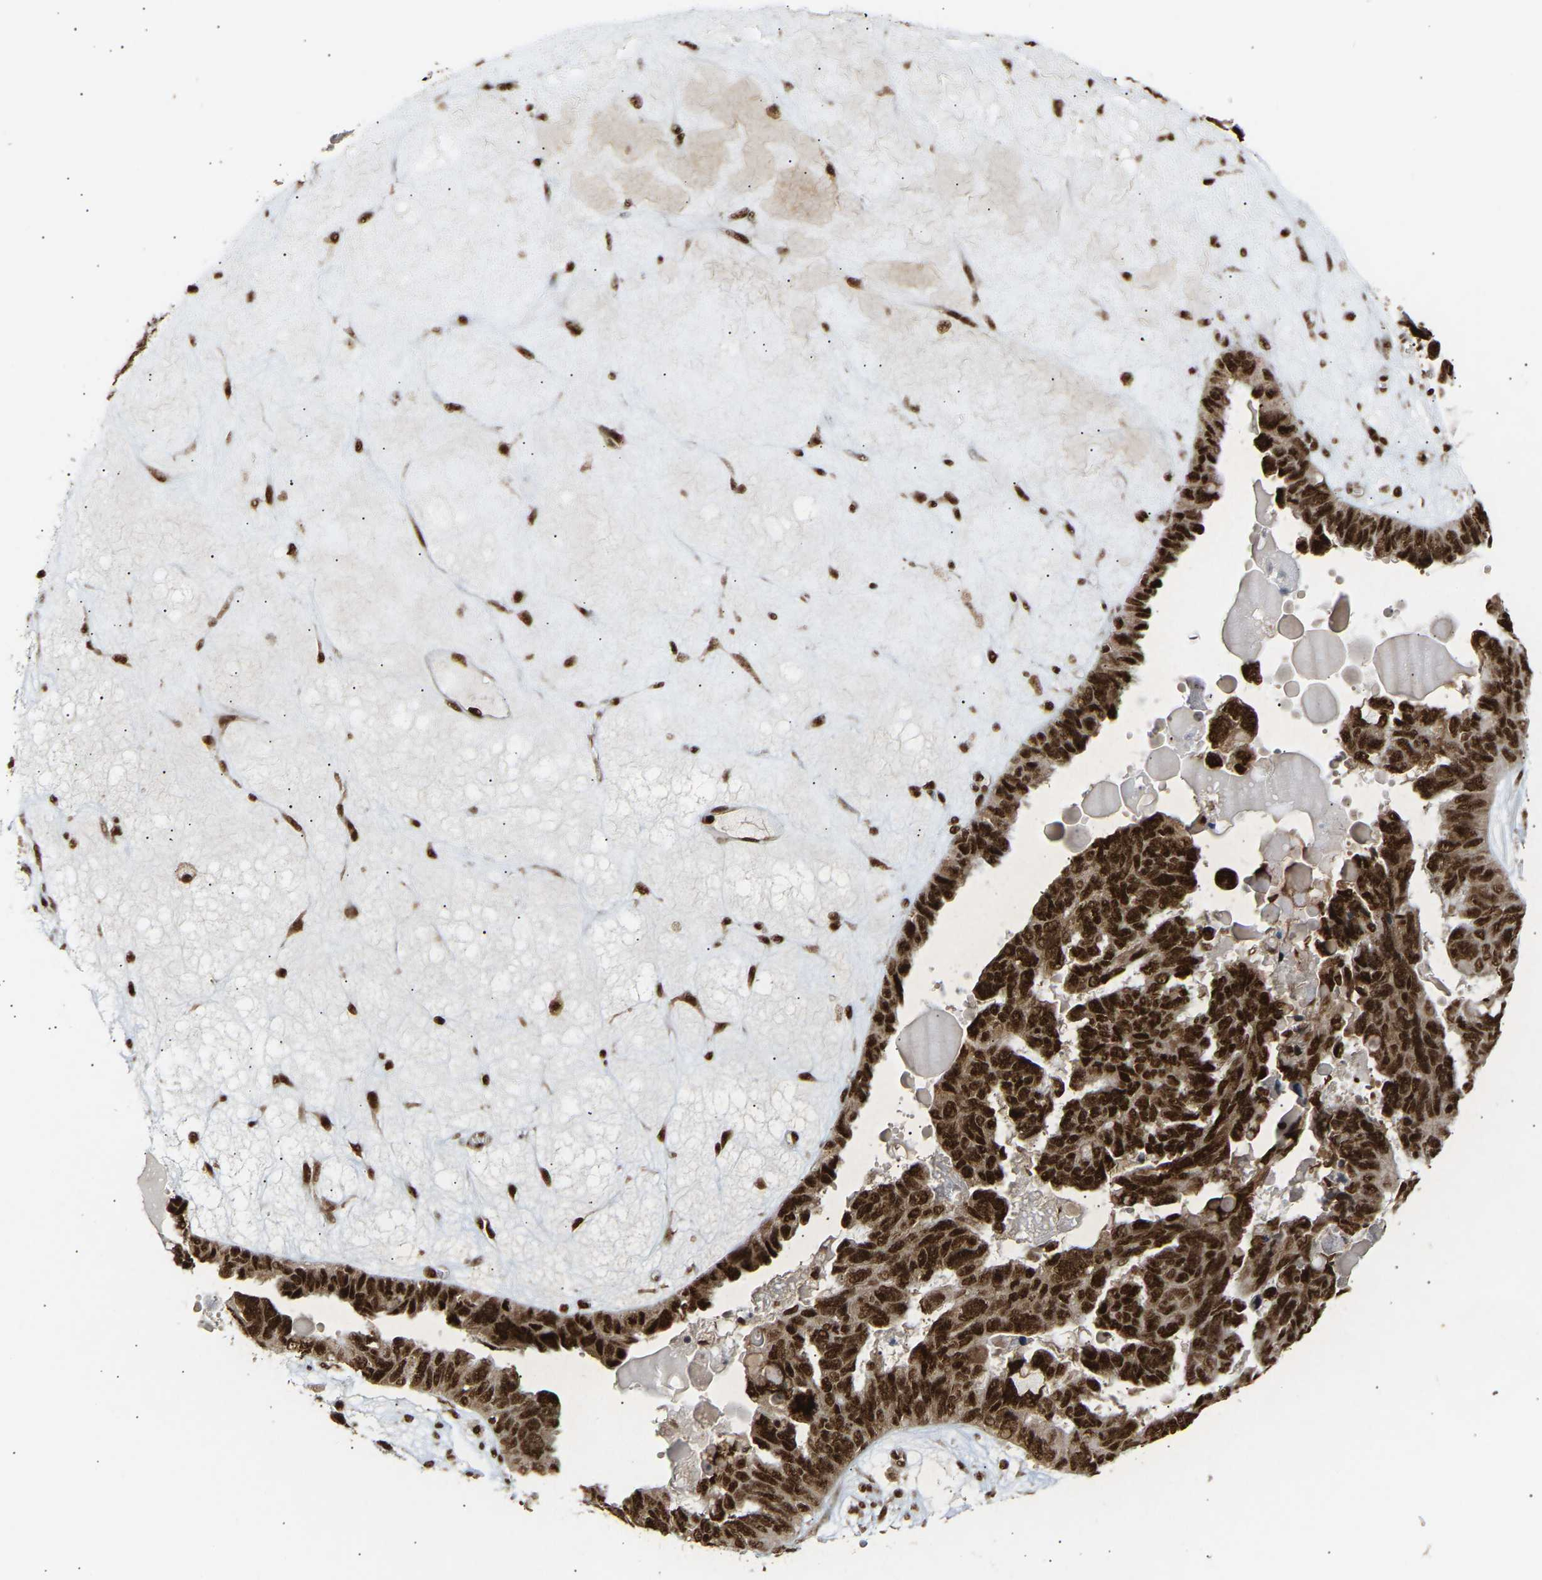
{"staining": {"intensity": "strong", "quantity": ">75%", "location": "cytoplasmic/membranous,nuclear"}, "tissue": "ovarian cancer", "cell_type": "Tumor cells", "image_type": "cancer", "snomed": [{"axis": "morphology", "description": "Cystadenocarcinoma, serous, NOS"}, {"axis": "topography", "description": "Ovary"}], "caption": "A brown stain labels strong cytoplasmic/membranous and nuclear expression of a protein in serous cystadenocarcinoma (ovarian) tumor cells.", "gene": "ALYREF", "patient": {"sex": "female", "age": 79}}